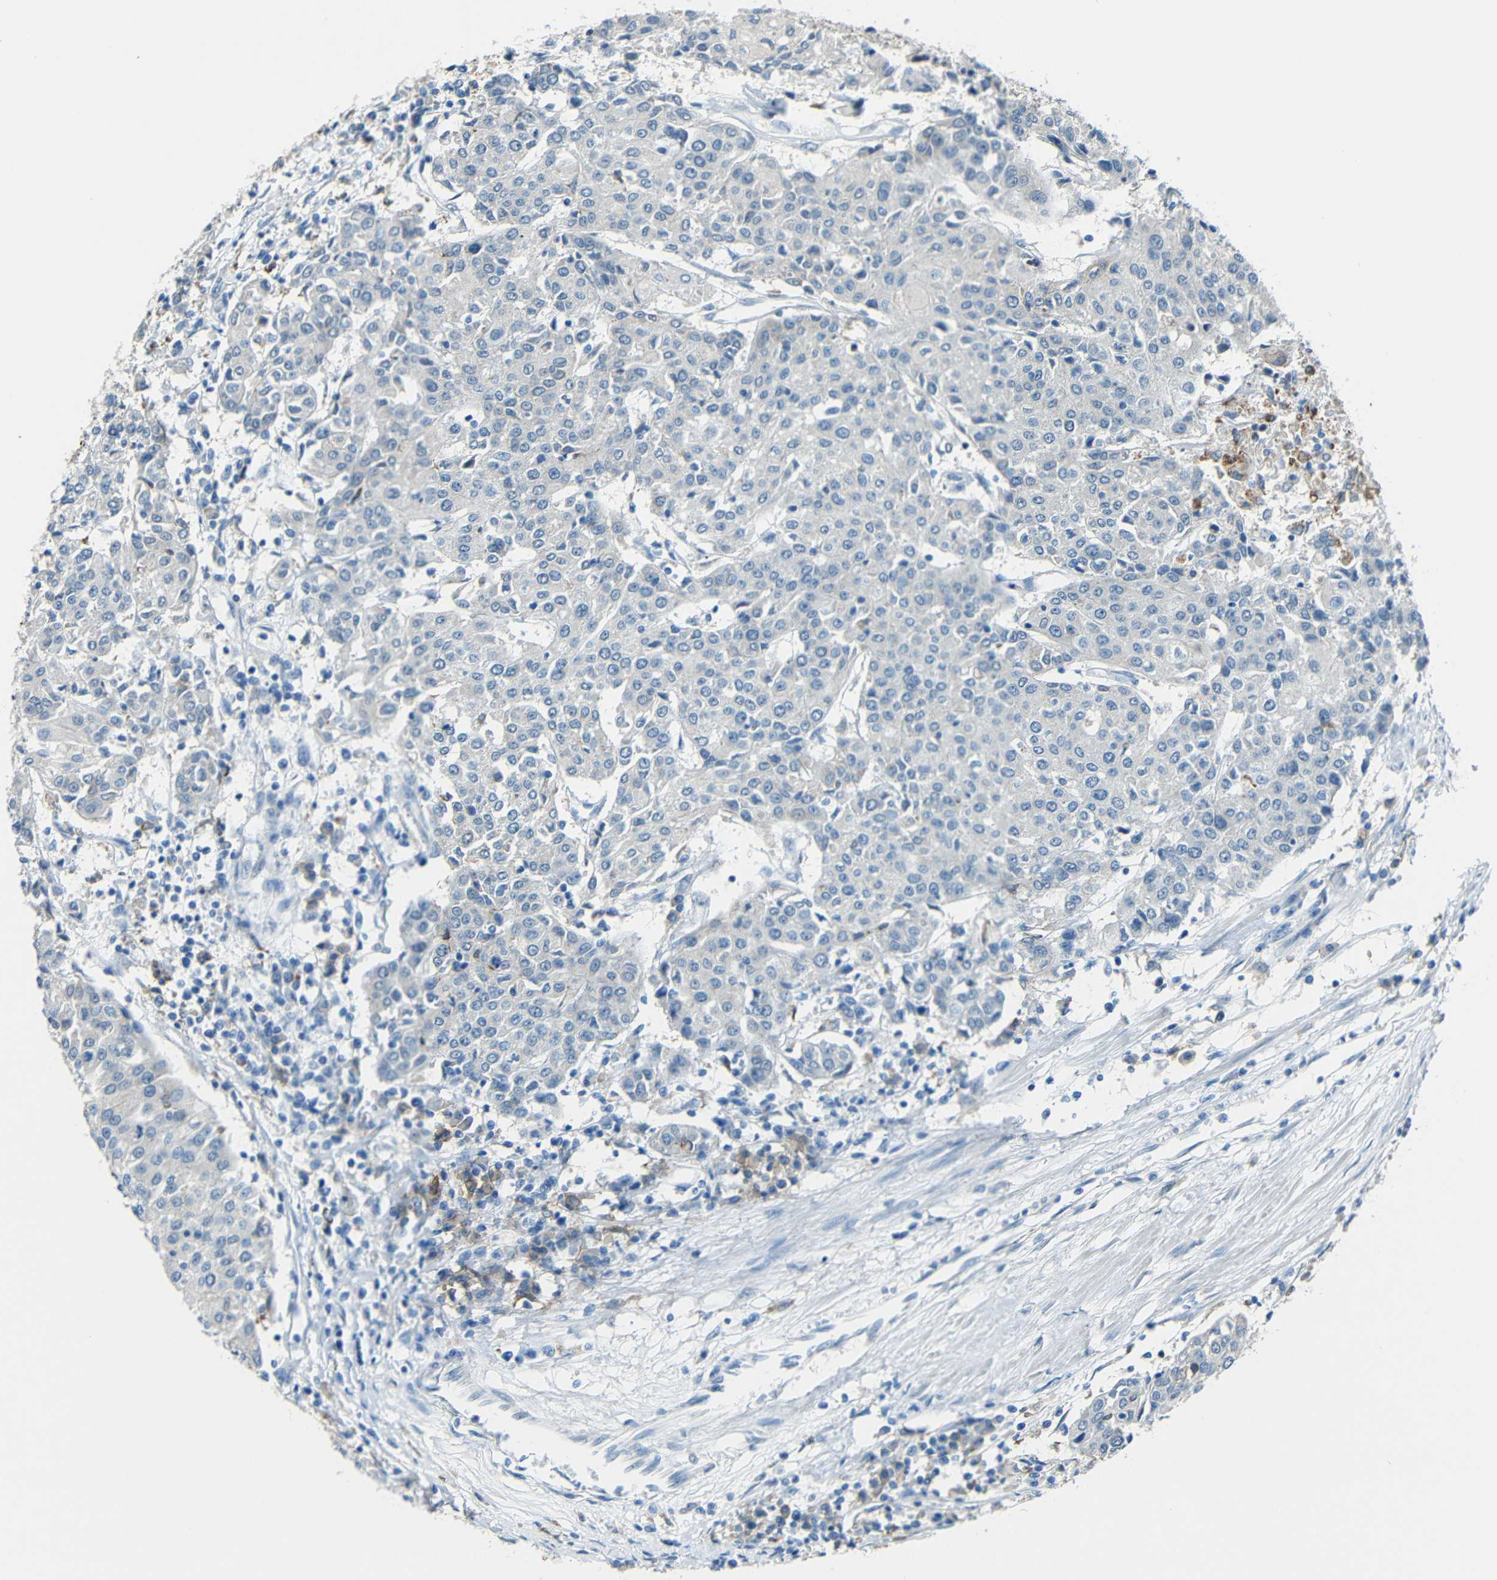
{"staining": {"intensity": "negative", "quantity": "none", "location": "none"}, "tissue": "urothelial cancer", "cell_type": "Tumor cells", "image_type": "cancer", "snomed": [{"axis": "morphology", "description": "Urothelial carcinoma, High grade"}, {"axis": "topography", "description": "Urinary bladder"}], "caption": "An immunohistochemistry (IHC) histopathology image of urothelial cancer is shown. There is no staining in tumor cells of urothelial cancer.", "gene": "ANKRD22", "patient": {"sex": "female", "age": 85}}